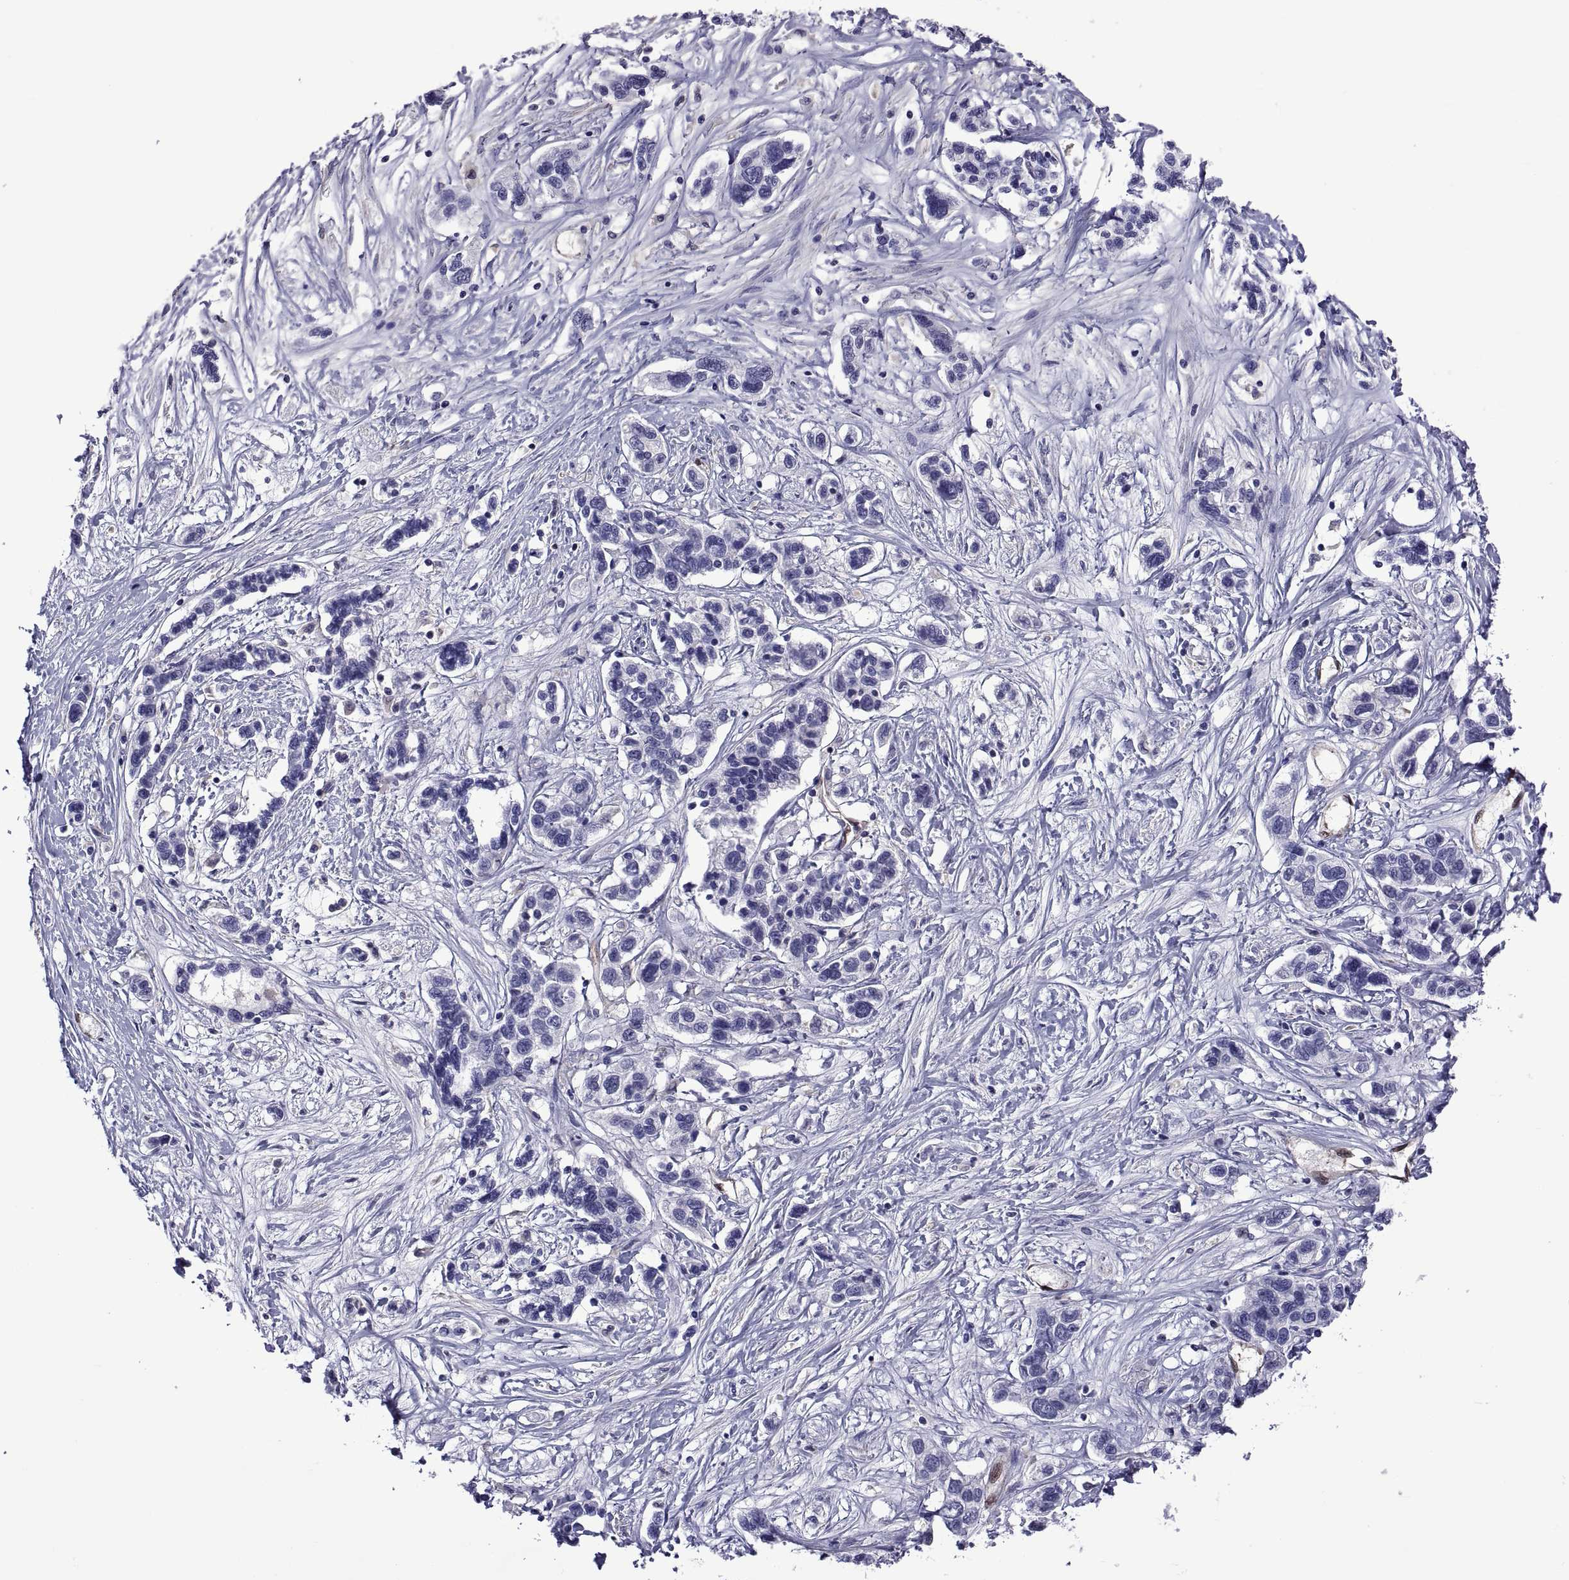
{"staining": {"intensity": "negative", "quantity": "none", "location": "none"}, "tissue": "liver cancer", "cell_type": "Tumor cells", "image_type": "cancer", "snomed": [{"axis": "morphology", "description": "Adenocarcinoma, NOS"}, {"axis": "morphology", "description": "Cholangiocarcinoma"}, {"axis": "topography", "description": "Liver"}], "caption": "DAB immunohistochemical staining of human liver adenocarcinoma exhibits no significant positivity in tumor cells.", "gene": "LCN9", "patient": {"sex": "male", "age": 64}}